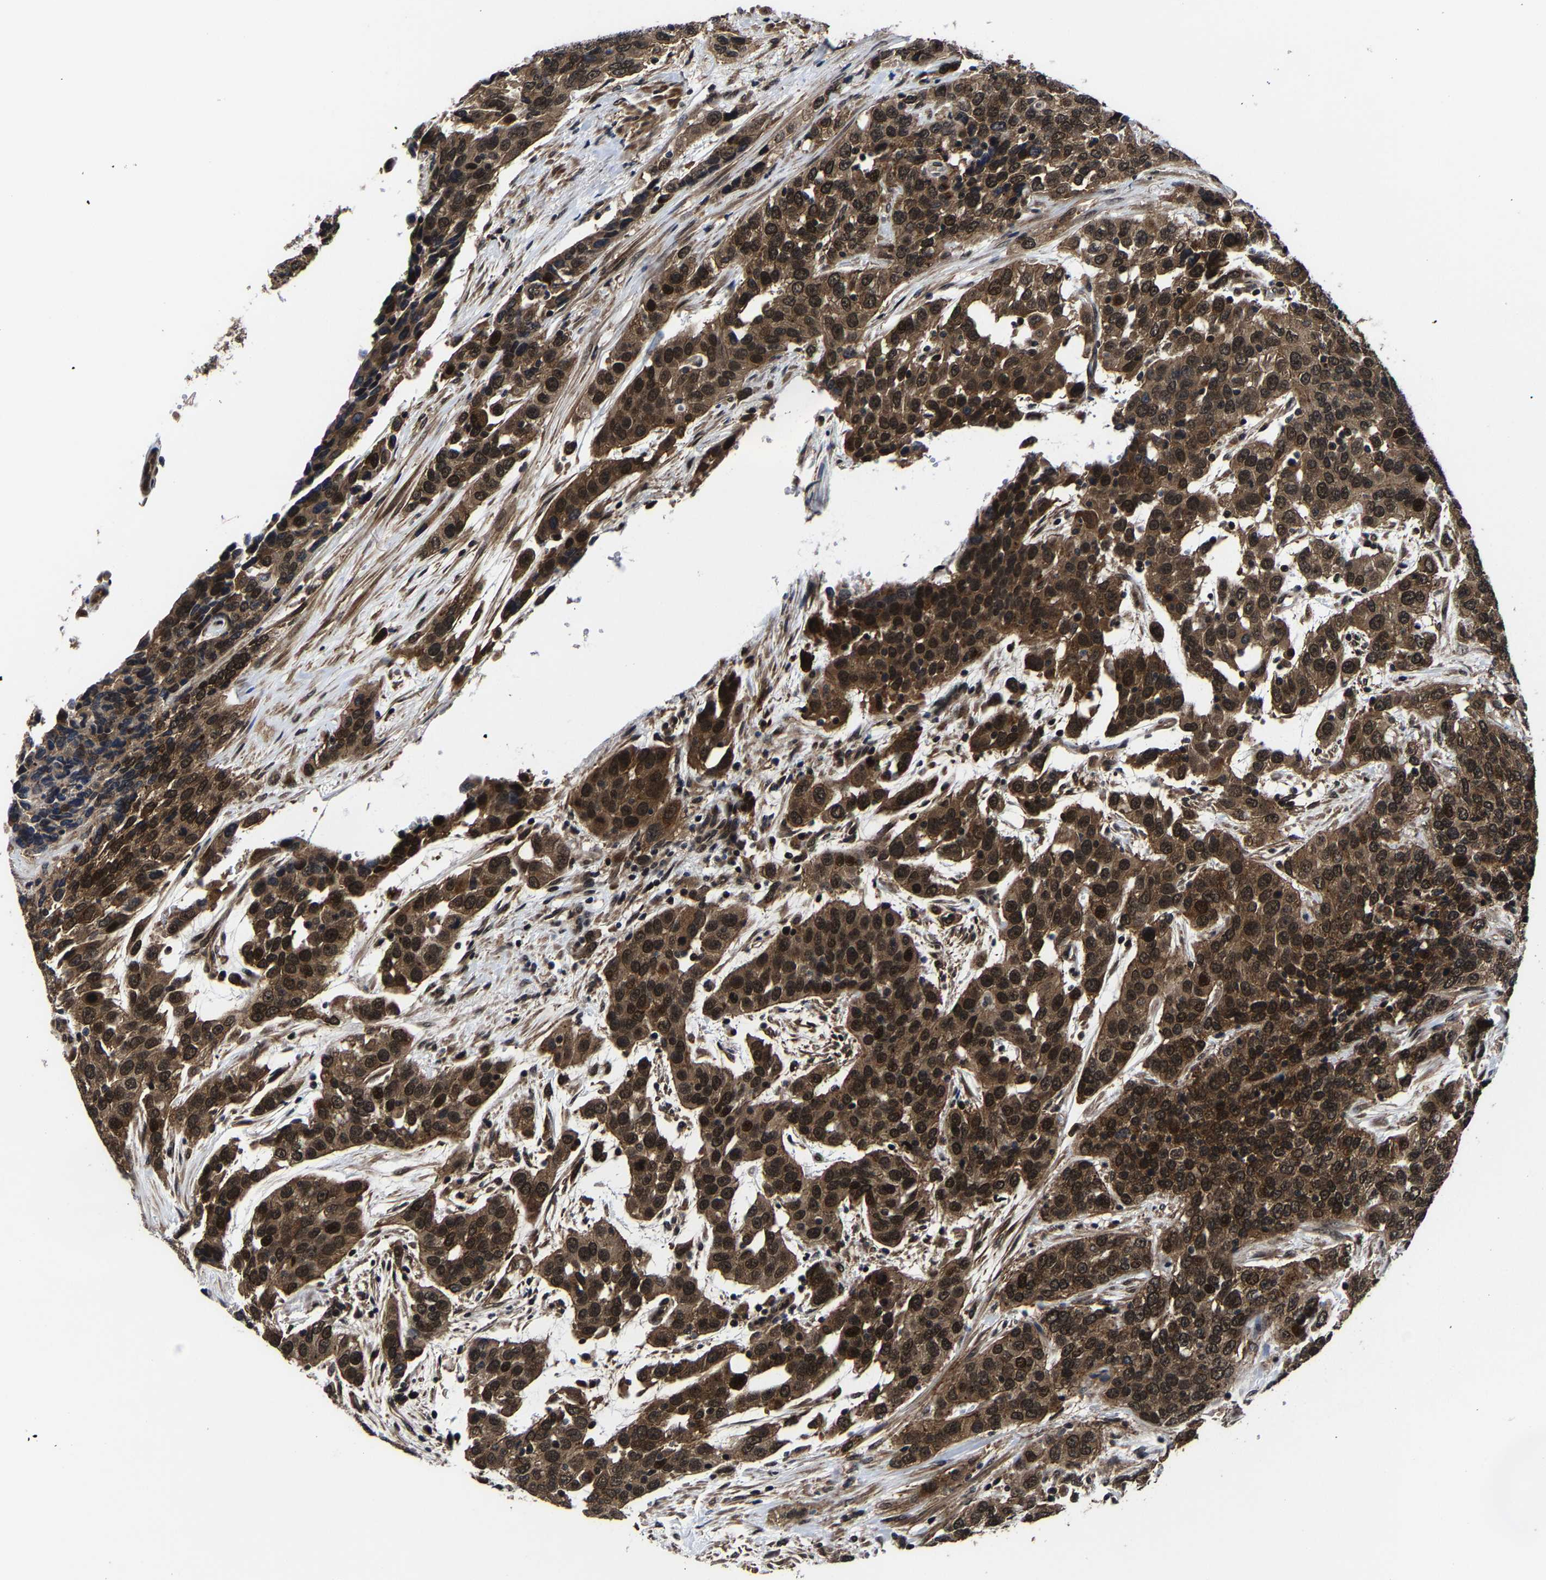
{"staining": {"intensity": "strong", "quantity": ">75%", "location": "cytoplasmic/membranous,nuclear"}, "tissue": "urothelial cancer", "cell_type": "Tumor cells", "image_type": "cancer", "snomed": [{"axis": "morphology", "description": "Urothelial carcinoma, High grade"}, {"axis": "topography", "description": "Urinary bladder"}], "caption": "Immunohistochemical staining of high-grade urothelial carcinoma demonstrates high levels of strong cytoplasmic/membranous and nuclear positivity in approximately >75% of tumor cells.", "gene": "ZCCHC7", "patient": {"sex": "female", "age": 80}}